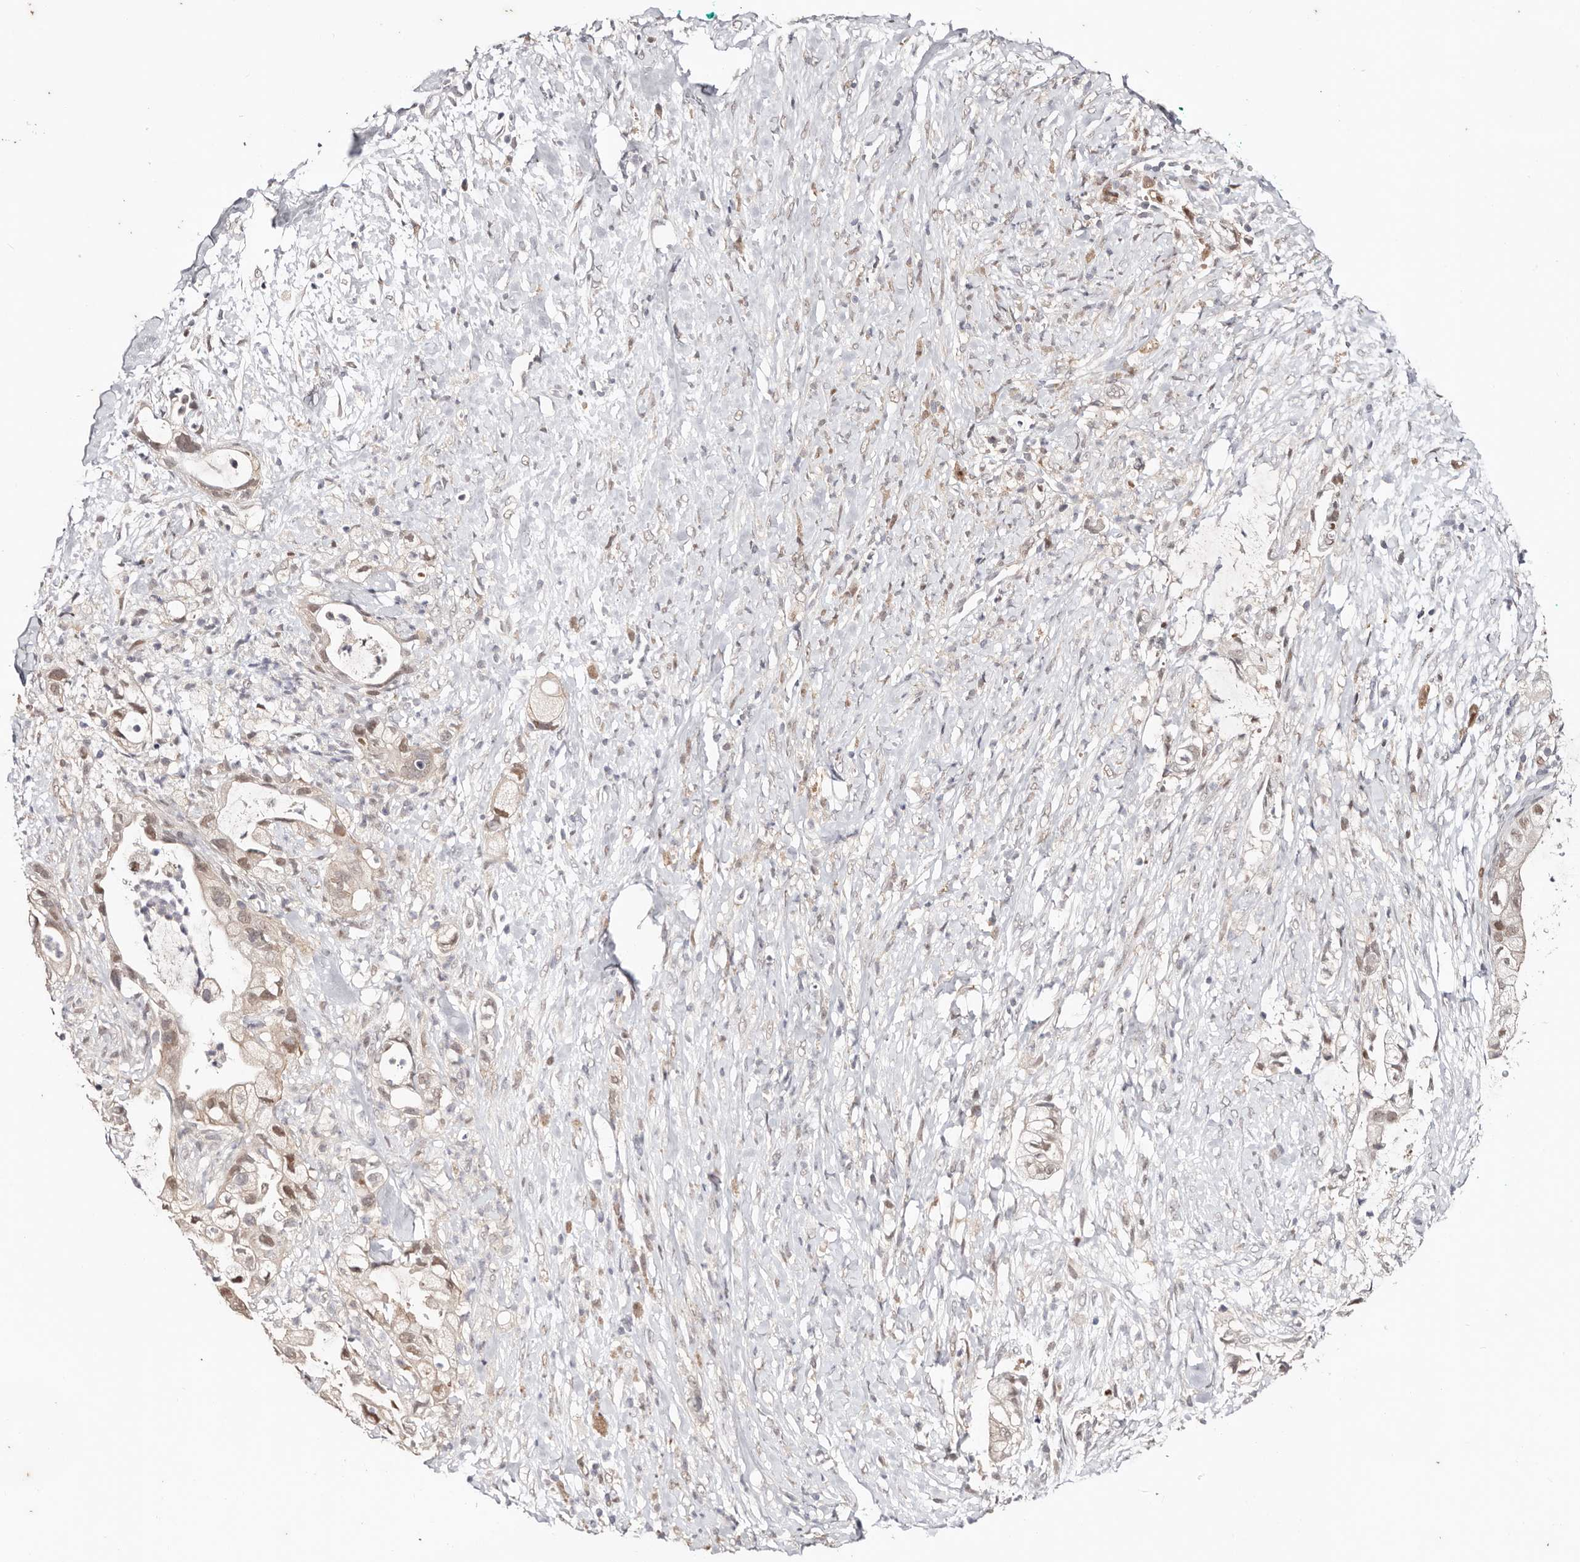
{"staining": {"intensity": "weak", "quantity": ">75%", "location": "nuclear"}, "tissue": "pancreatic cancer", "cell_type": "Tumor cells", "image_type": "cancer", "snomed": [{"axis": "morphology", "description": "Adenocarcinoma, NOS"}, {"axis": "topography", "description": "Pancreas"}], "caption": "Adenocarcinoma (pancreatic) stained with IHC exhibits weak nuclear positivity in approximately >75% of tumor cells.", "gene": "TYW3", "patient": {"sex": "male", "age": 53}}